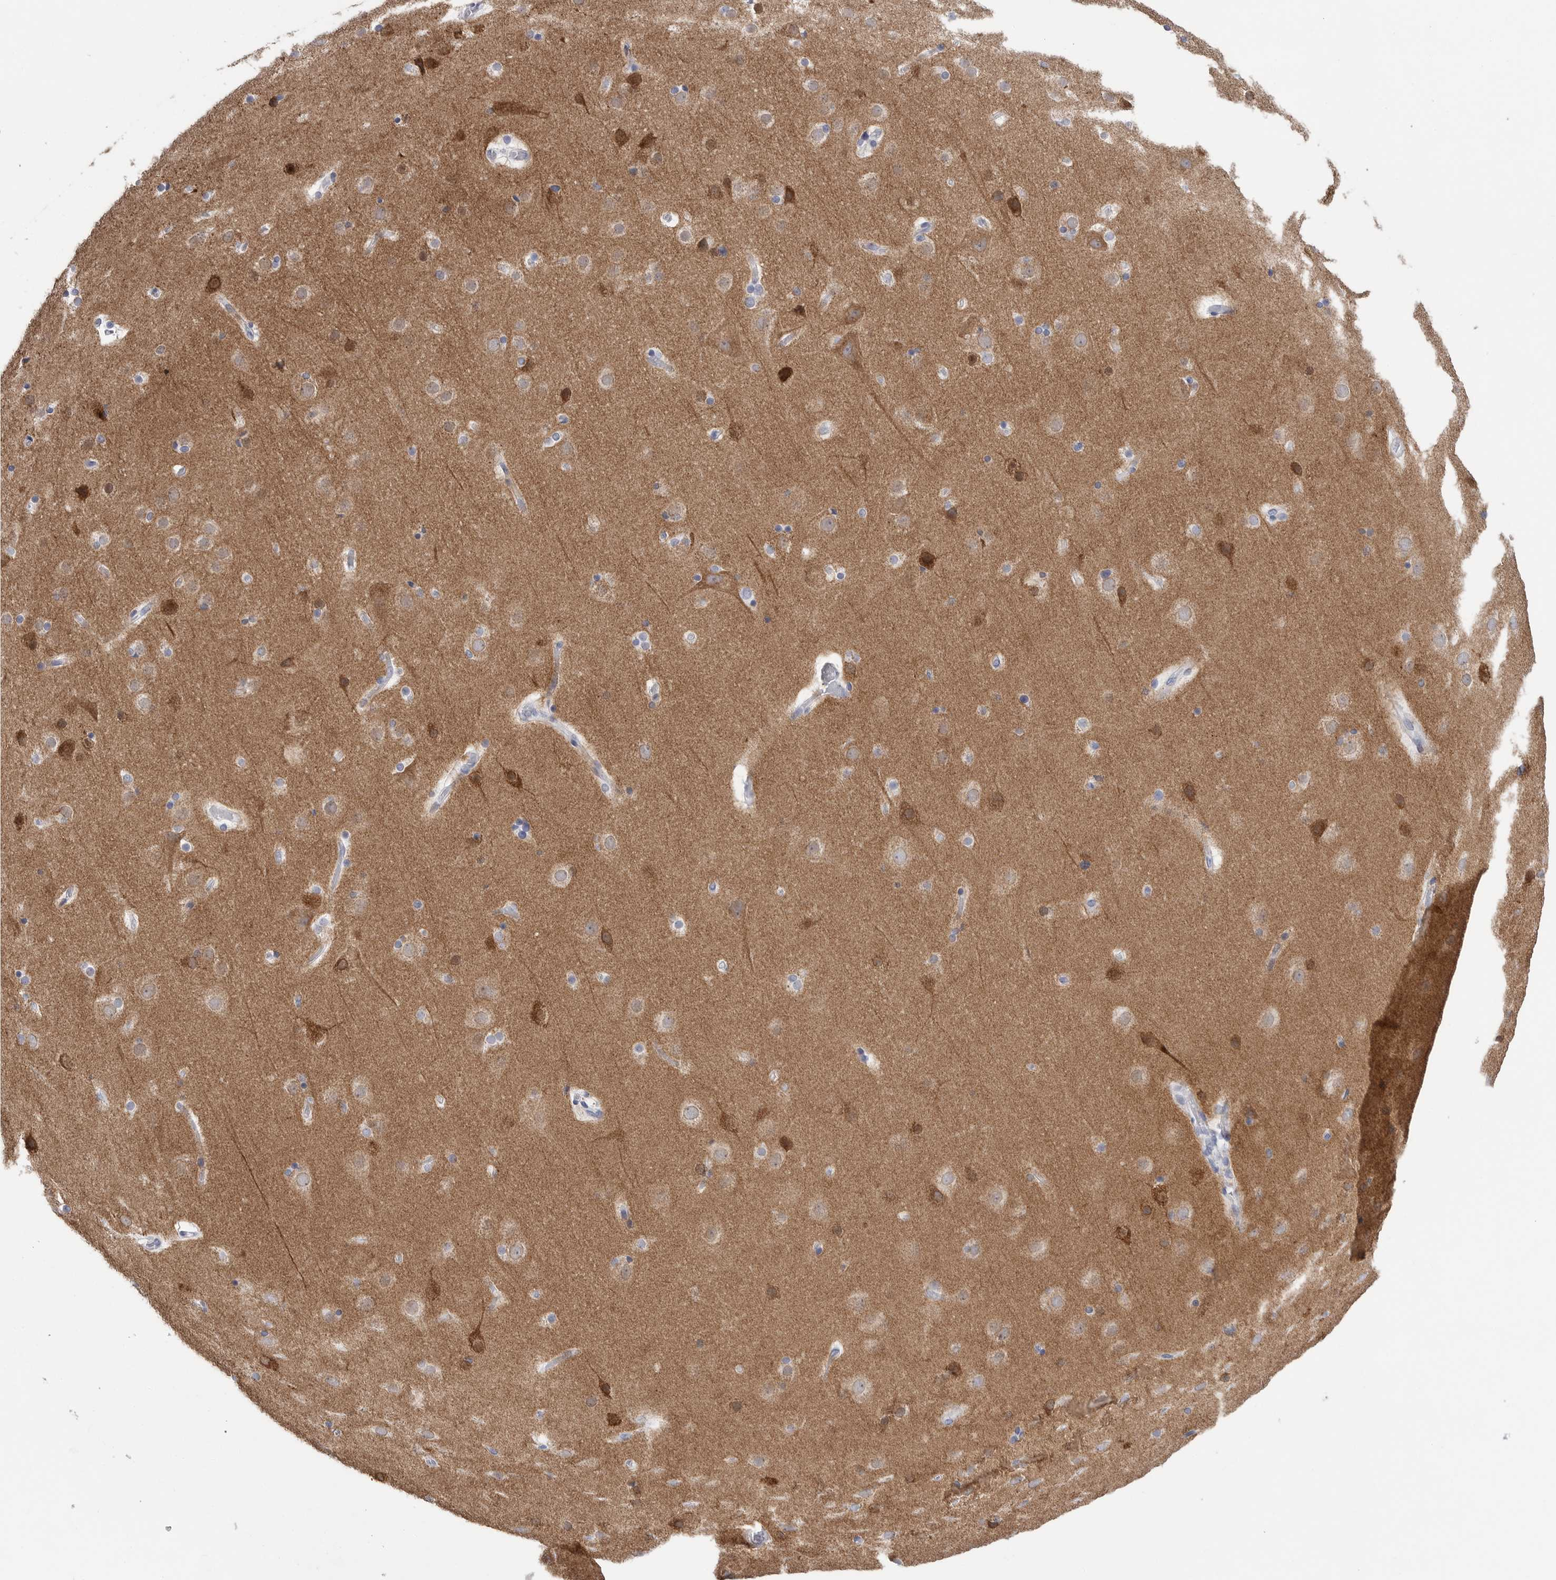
{"staining": {"intensity": "negative", "quantity": "none", "location": "none"}, "tissue": "cerebral cortex", "cell_type": "Endothelial cells", "image_type": "normal", "snomed": [{"axis": "morphology", "description": "Normal tissue, NOS"}, {"axis": "topography", "description": "Cerebral cortex"}], "caption": "There is no significant expression in endothelial cells of cerebral cortex. (DAB (3,3'-diaminobenzidine) immunohistochemistry visualized using brightfield microscopy, high magnification).", "gene": "CAMK2B", "patient": {"sex": "male", "age": 57}}